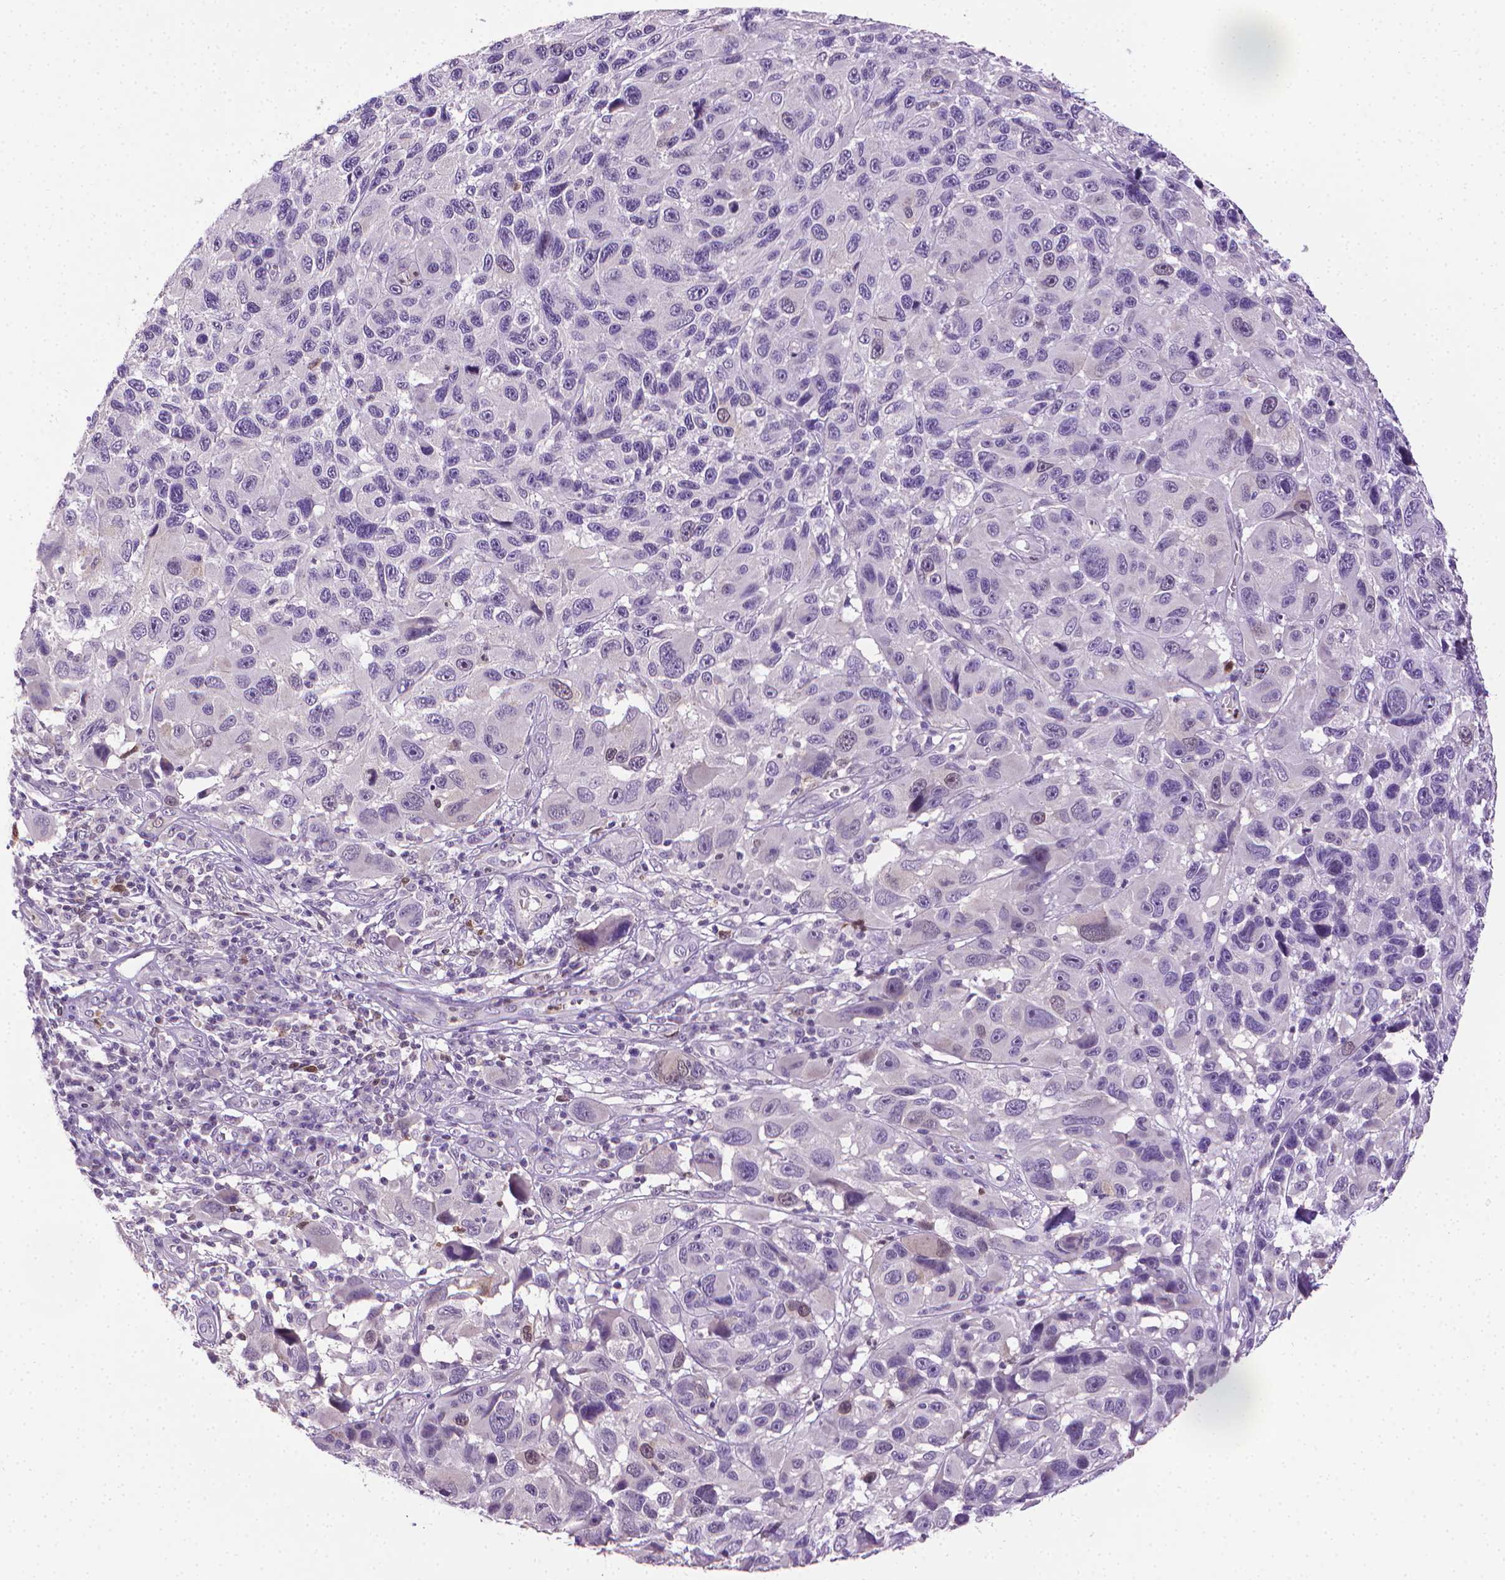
{"staining": {"intensity": "negative", "quantity": "none", "location": "none"}, "tissue": "melanoma", "cell_type": "Tumor cells", "image_type": "cancer", "snomed": [{"axis": "morphology", "description": "Malignant melanoma, NOS"}, {"axis": "topography", "description": "Skin"}], "caption": "Melanoma stained for a protein using IHC displays no positivity tumor cells.", "gene": "CDKN2D", "patient": {"sex": "male", "age": 53}}